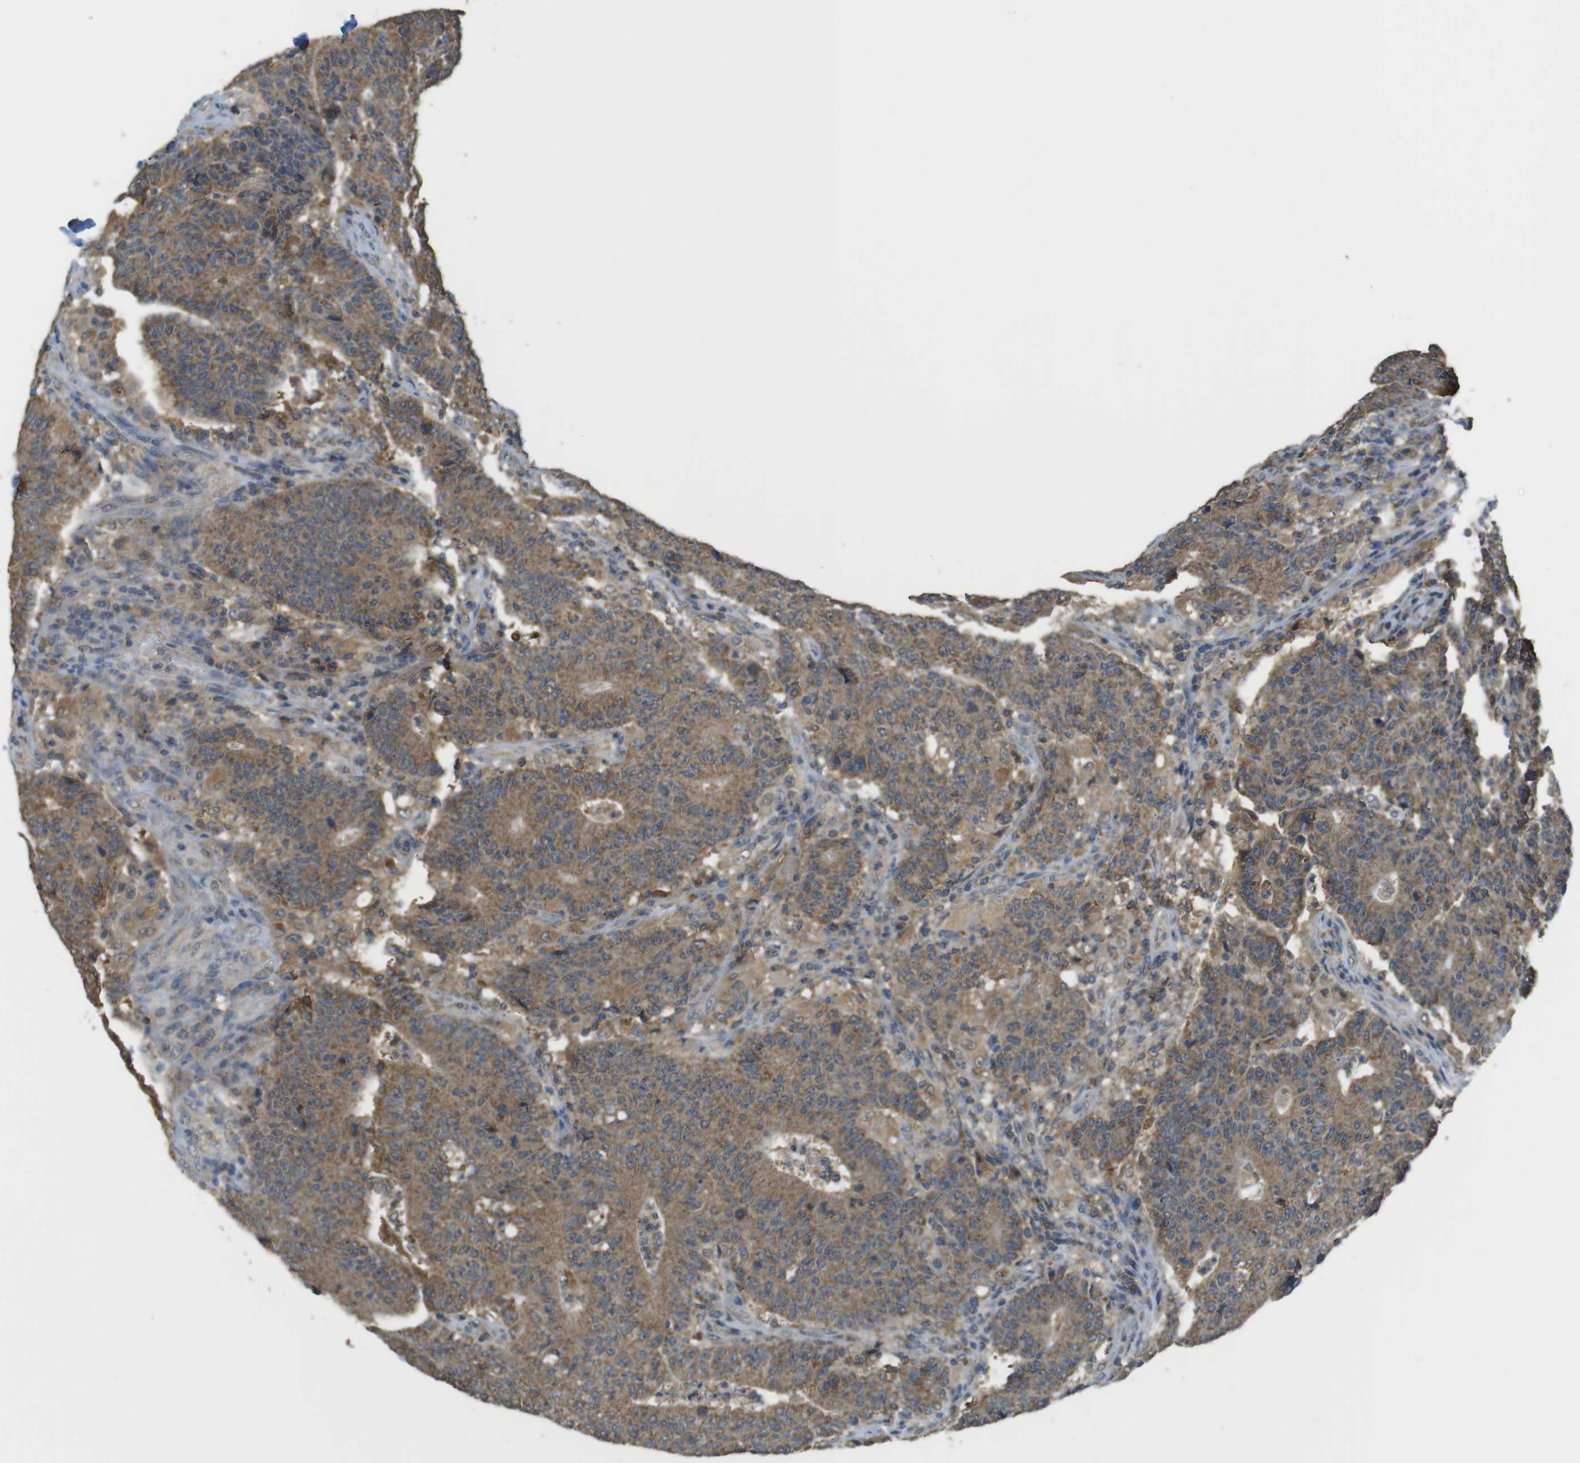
{"staining": {"intensity": "moderate", "quantity": ">75%", "location": "cytoplasmic/membranous"}, "tissue": "colorectal cancer", "cell_type": "Tumor cells", "image_type": "cancer", "snomed": [{"axis": "morphology", "description": "Normal tissue, NOS"}, {"axis": "morphology", "description": "Adenocarcinoma, NOS"}, {"axis": "topography", "description": "Colon"}], "caption": "Moderate cytoplasmic/membranous protein positivity is appreciated in approximately >75% of tumor cells in colorectal adenocarcinoma. (DAB IHC, brown staining for protein, blue staining for nuclei).", "gene": "BRI3BP", "patient": {"sex": "female", "age": 75}}